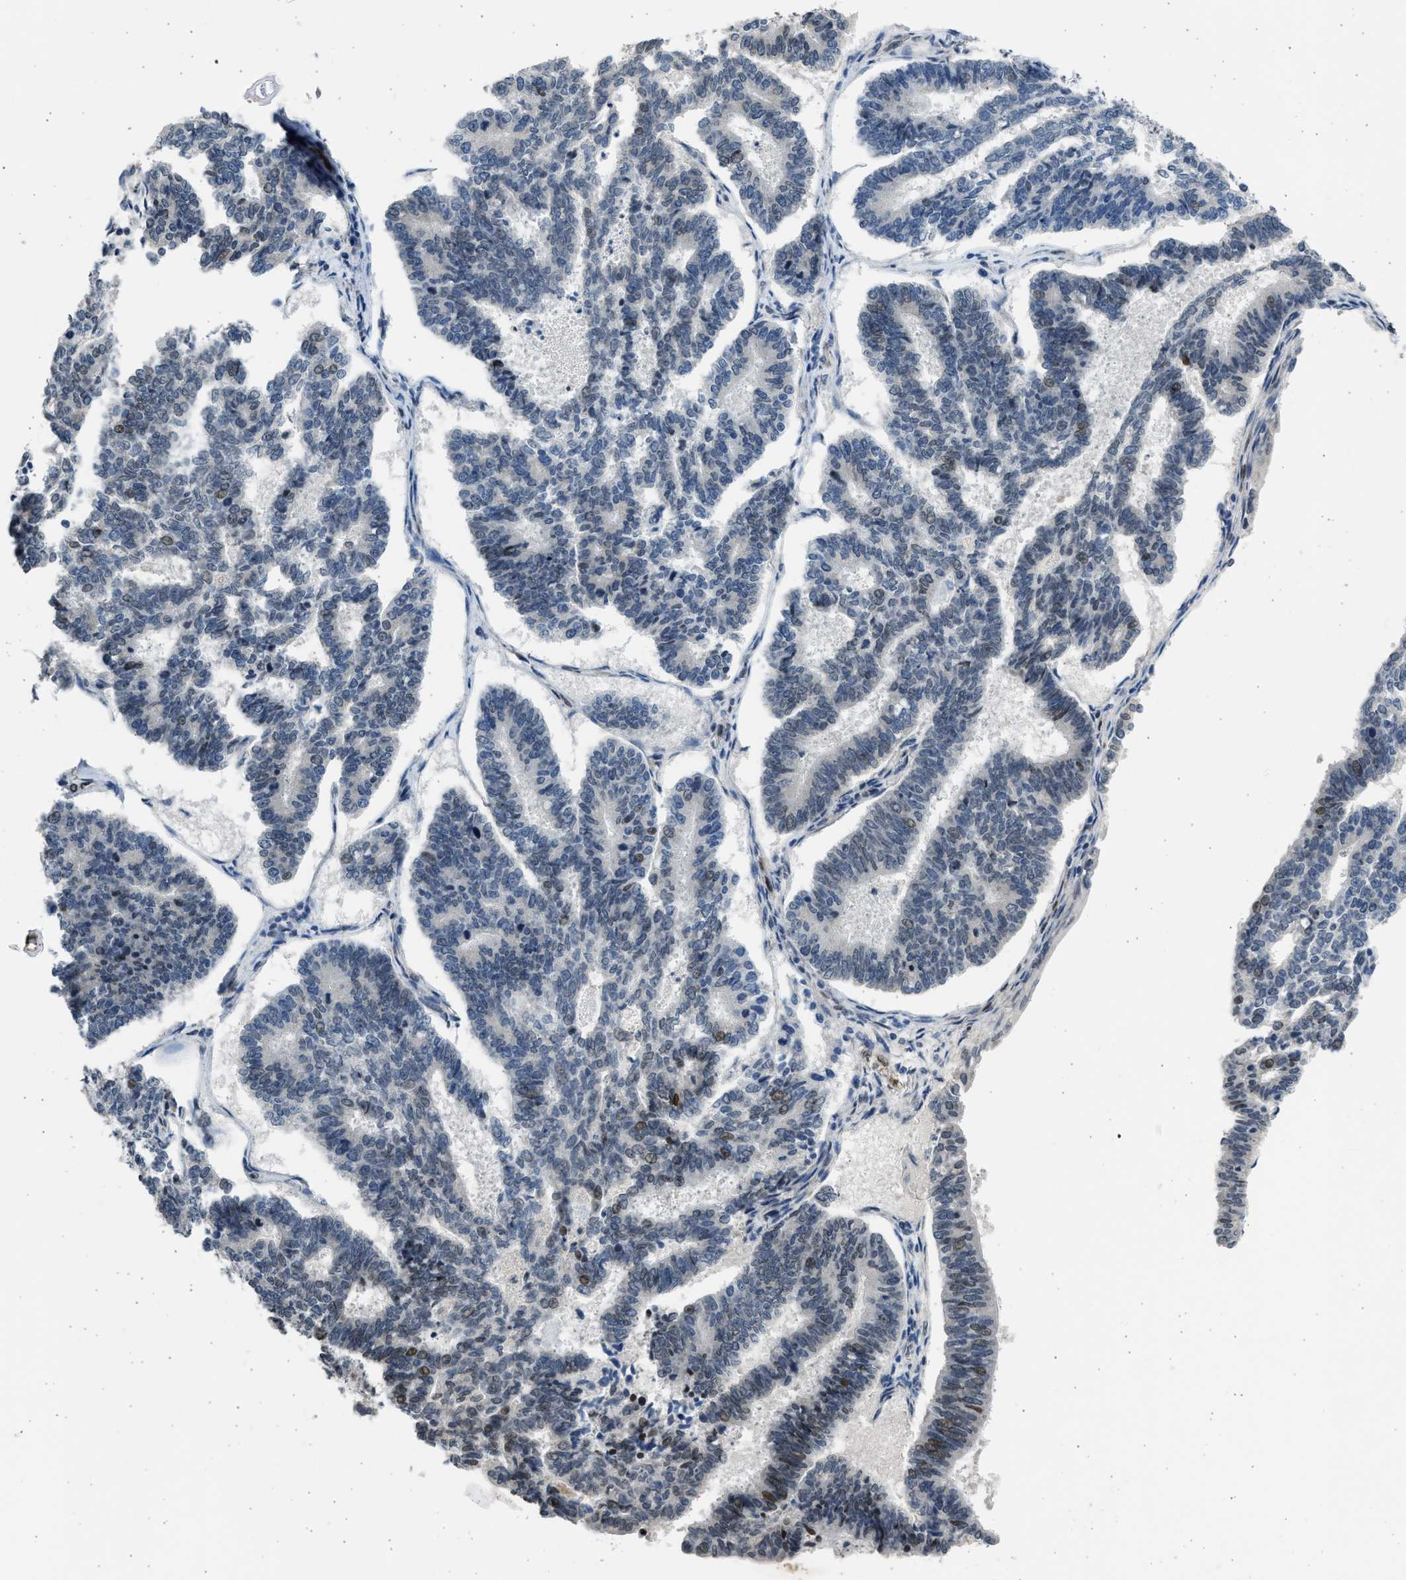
{"staining": {"intensity": "moderate", "quantity": "<25%", "location": "nuclear"}, "tissue": "endometrial cancer", "cell_type": "Tumor cells", "image_type": "cancer", "snomed": [{"axis": "morphology", "description": "Adenocarcinoma, NOS"}, {"axis": "topography", "description": "Endometrium"}], "caption": "Approximately <25% of tumor cells in human endometrial adenocarcinoma display moderate nuclear protein expression as visualized by brown immunohistochemical staining.", "gene": "HMGN3", "patient": {"sex": "female", "age": 70}}